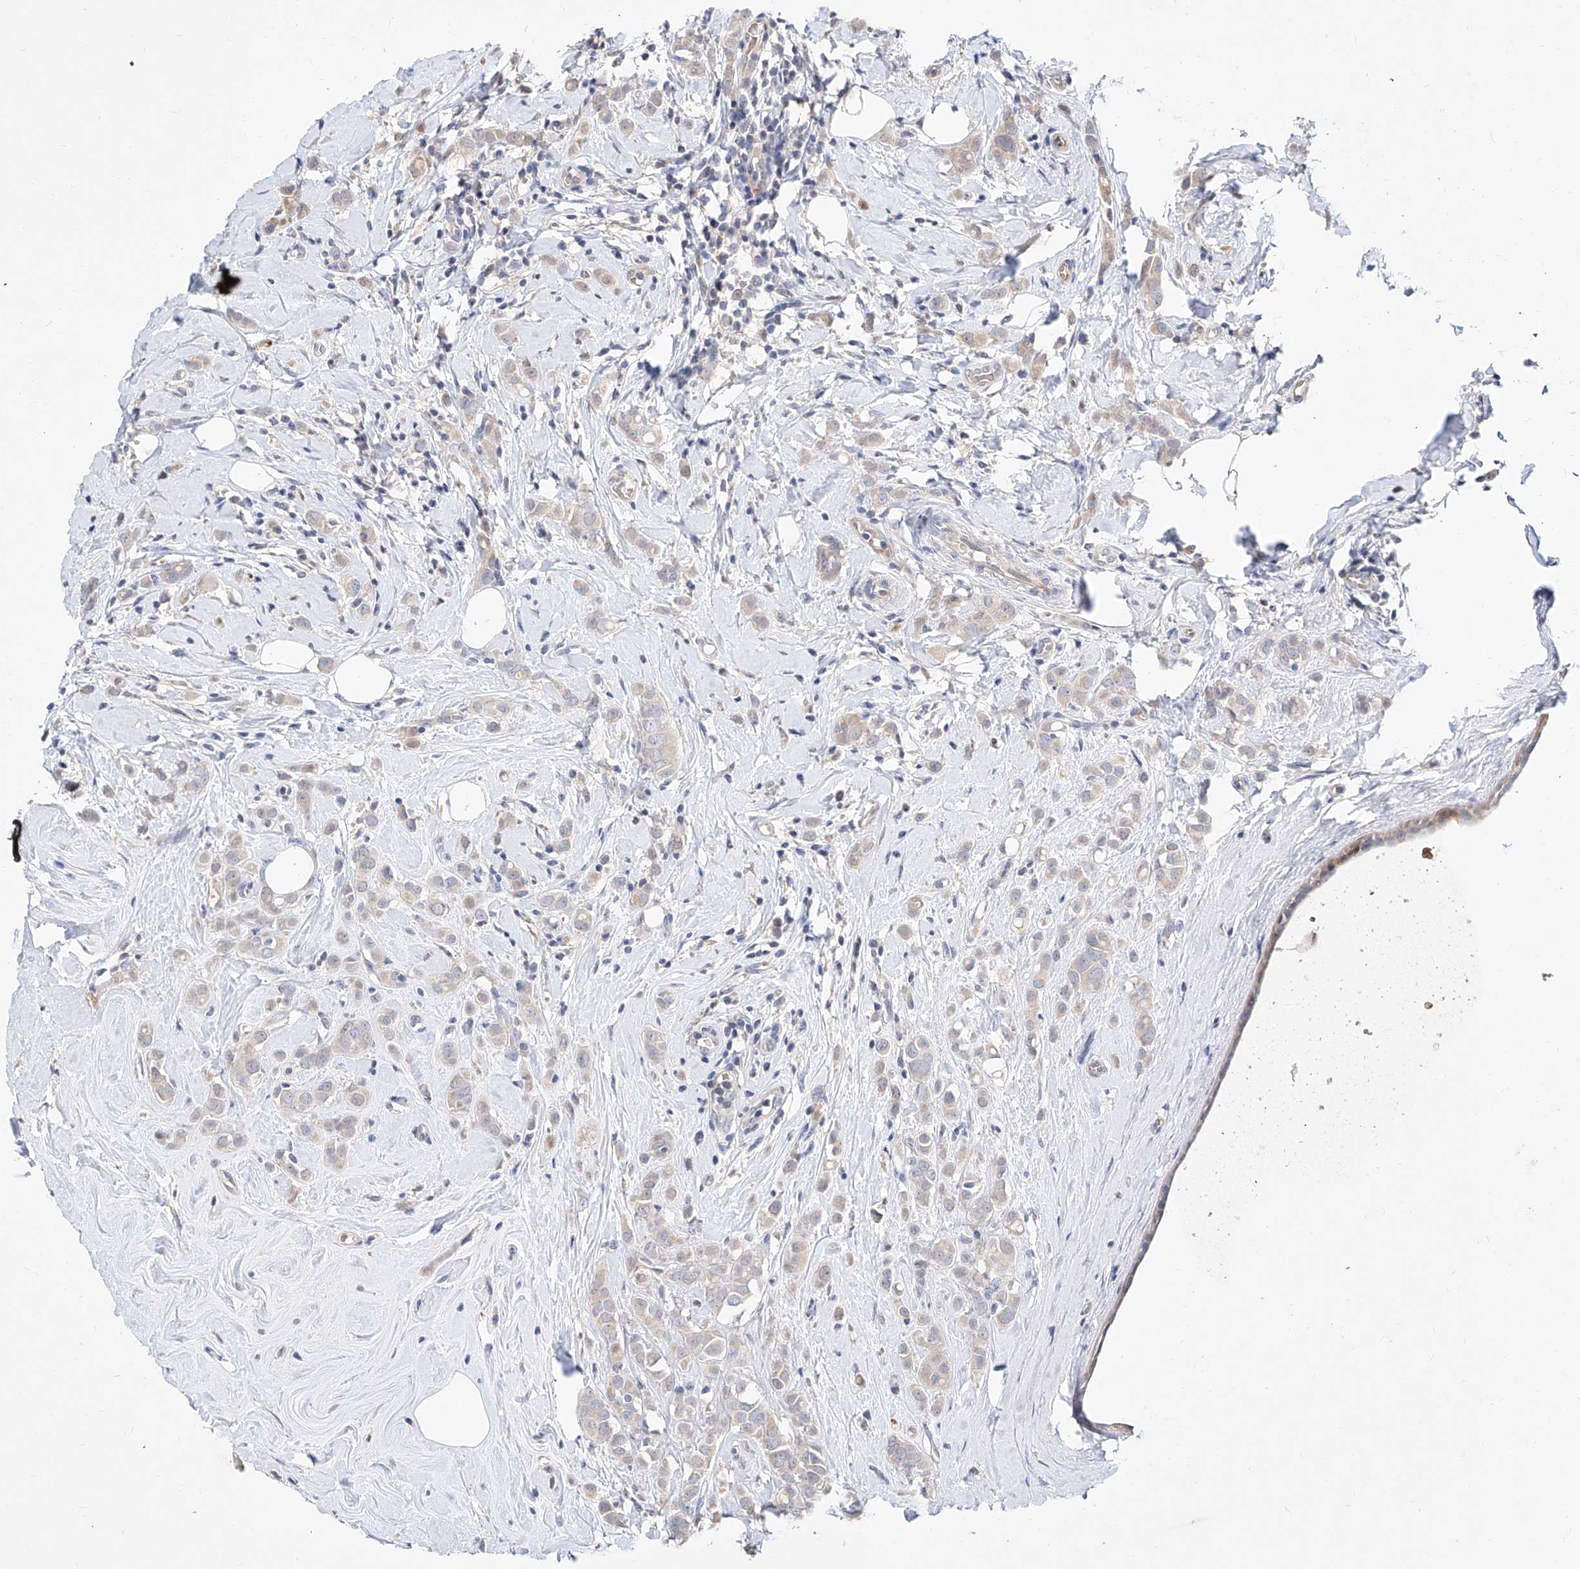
{"staining": {"intensity": "negative", "quantity": "none", "location": "none"}, "tissue": "breast cancer", "cell_type": "Tumor cells", "image_type": "cancer", "snomed": [{"axis": "morphology", "description": "Lobular carcinoma"}, {"axis": "topography", "description": "Breast"}], "caption": "High magnification brightfield microscopy of breast cancer stained with DAB (3,3'-diaminobenzidine) (brown) and counterstained with hematoxylin (blue): tumor cells show no significant staining.", "gene": "FUCA2", "patient": {"sex": "female", "age": 47}}